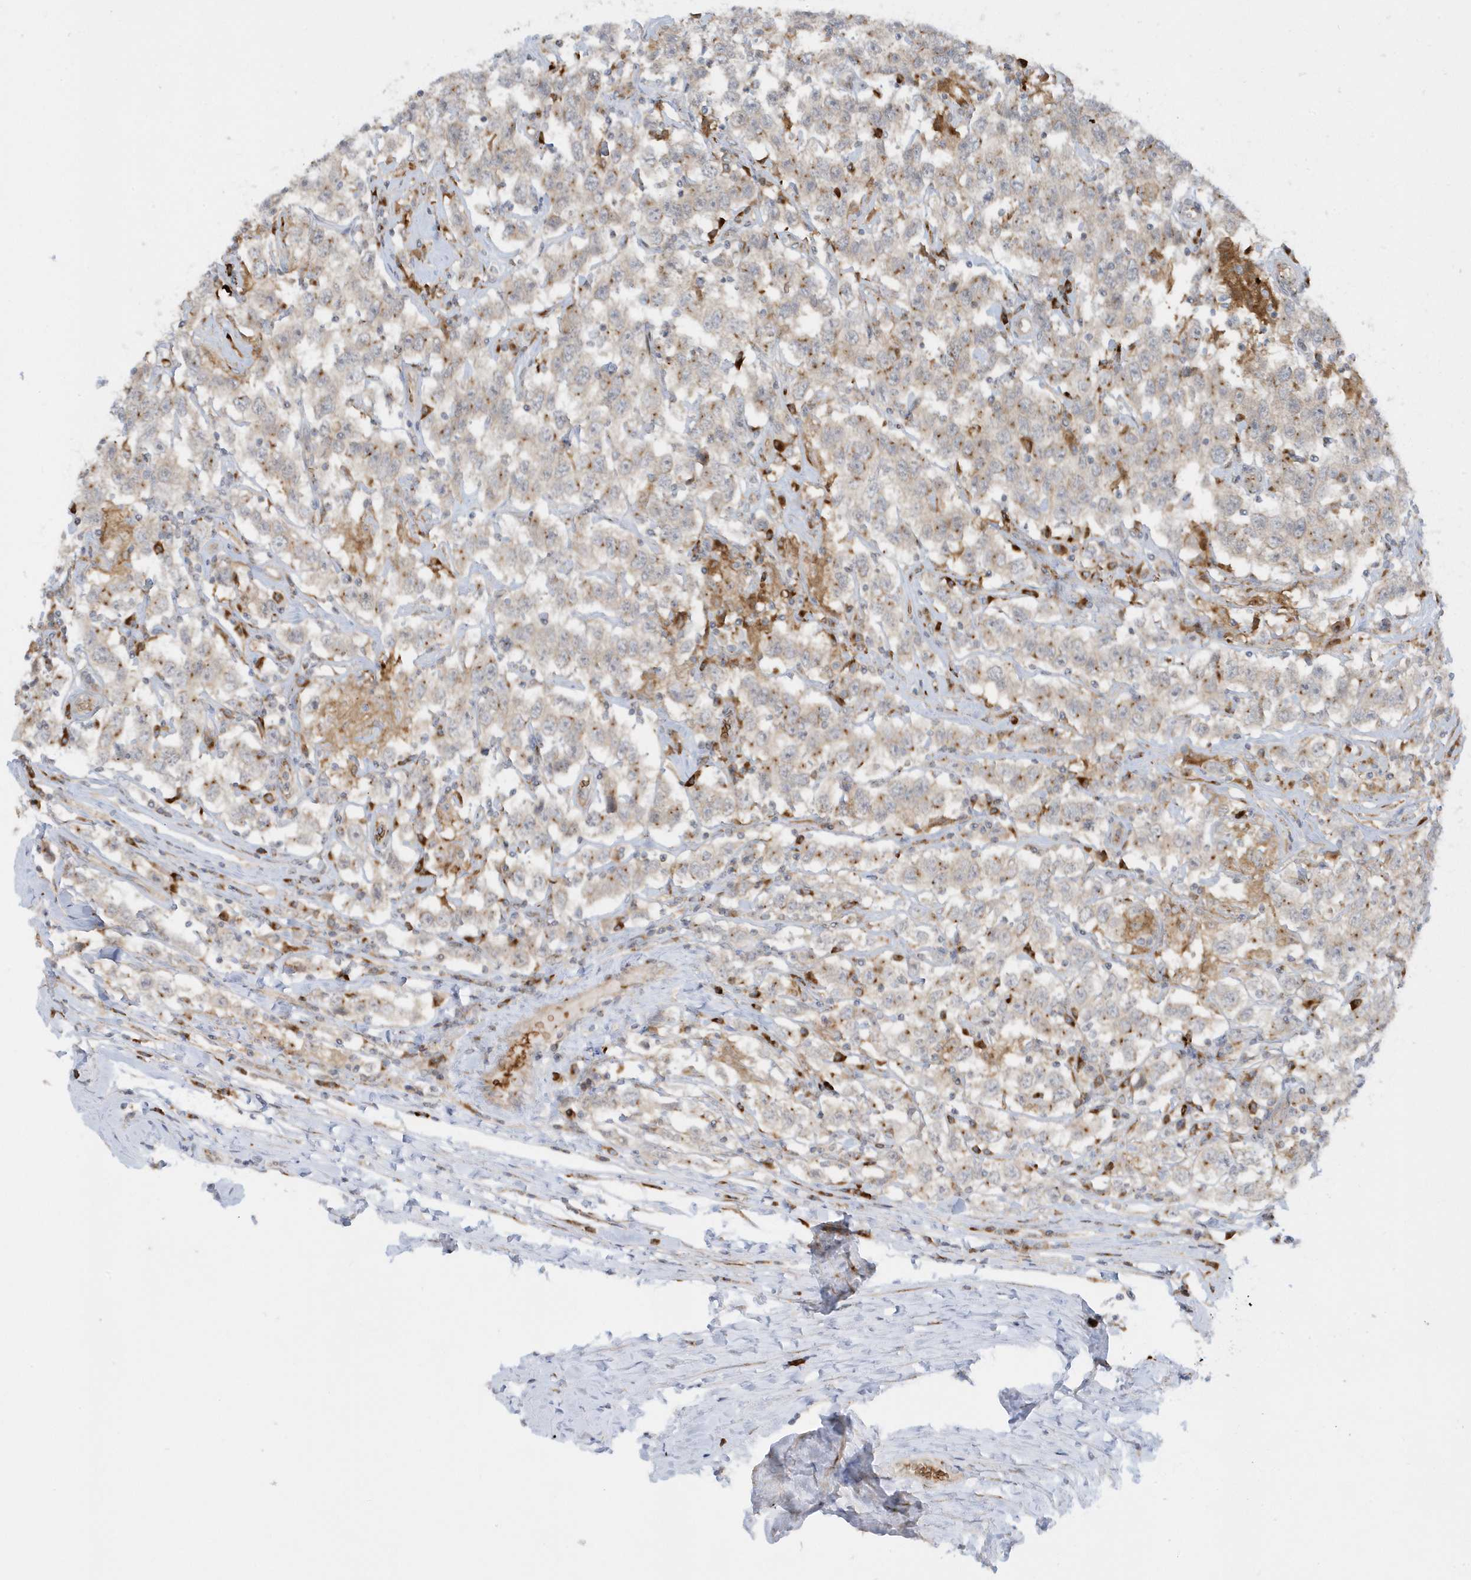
{"staining": {"intensity": "weak", "quantity": ">75%", "location": "cytoplasmic/membranous"}, "tissue": "testis cancer", "cell_type": "Tumor cells", "image_type": "cancer", "snomed": [{"axis": "morphology", "description": "Seminoma, NOS"}, {"axis": "topography", "description": "Testis"}], "caption": "Testis cancer tissue exhibits weak cytoplasmic/membranous positivity in about >75% of tumor cells The protein is stained brown, and the nuclei are stained in blue (DAB (3,3'-diaminobenzidine) IHC with brightfield microscopy, high magnification).", "gene": "RPP40", "patient": {"sex": "male", "age": 41}}